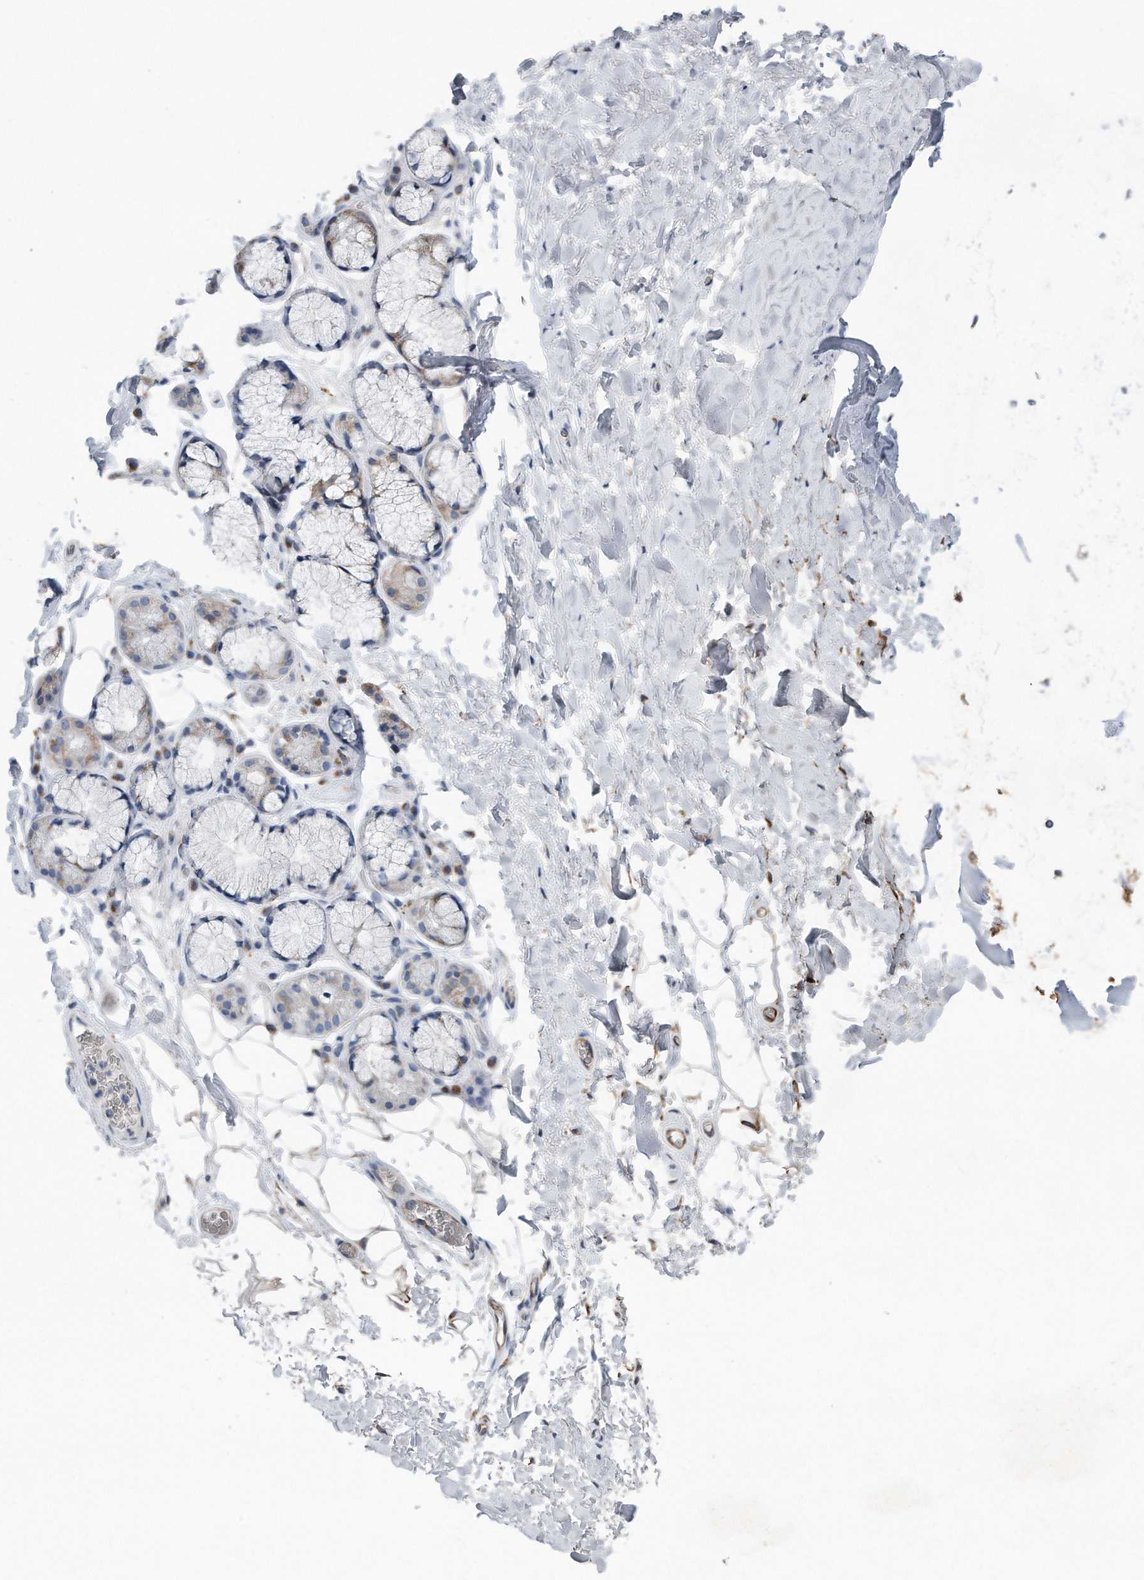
{"staining": {"intensity": "negative", "quantity": "none", "location": "none"}, "tissue": "adipose tissue", "cell_type": "Adipocytes", "image_type": "normal", "snomed": [{"axis": "morphology", "description": "Normal tissue, NOS"}, {"axis": "topography", "description": "Cartilage tissue"}], "caption": "This is an immunohistochemistry micrograph of benign adipose tissue. There is no staining in adipocytes.", "gene": "ZNF772", "patient": {"sex": "female", "age": 63}}